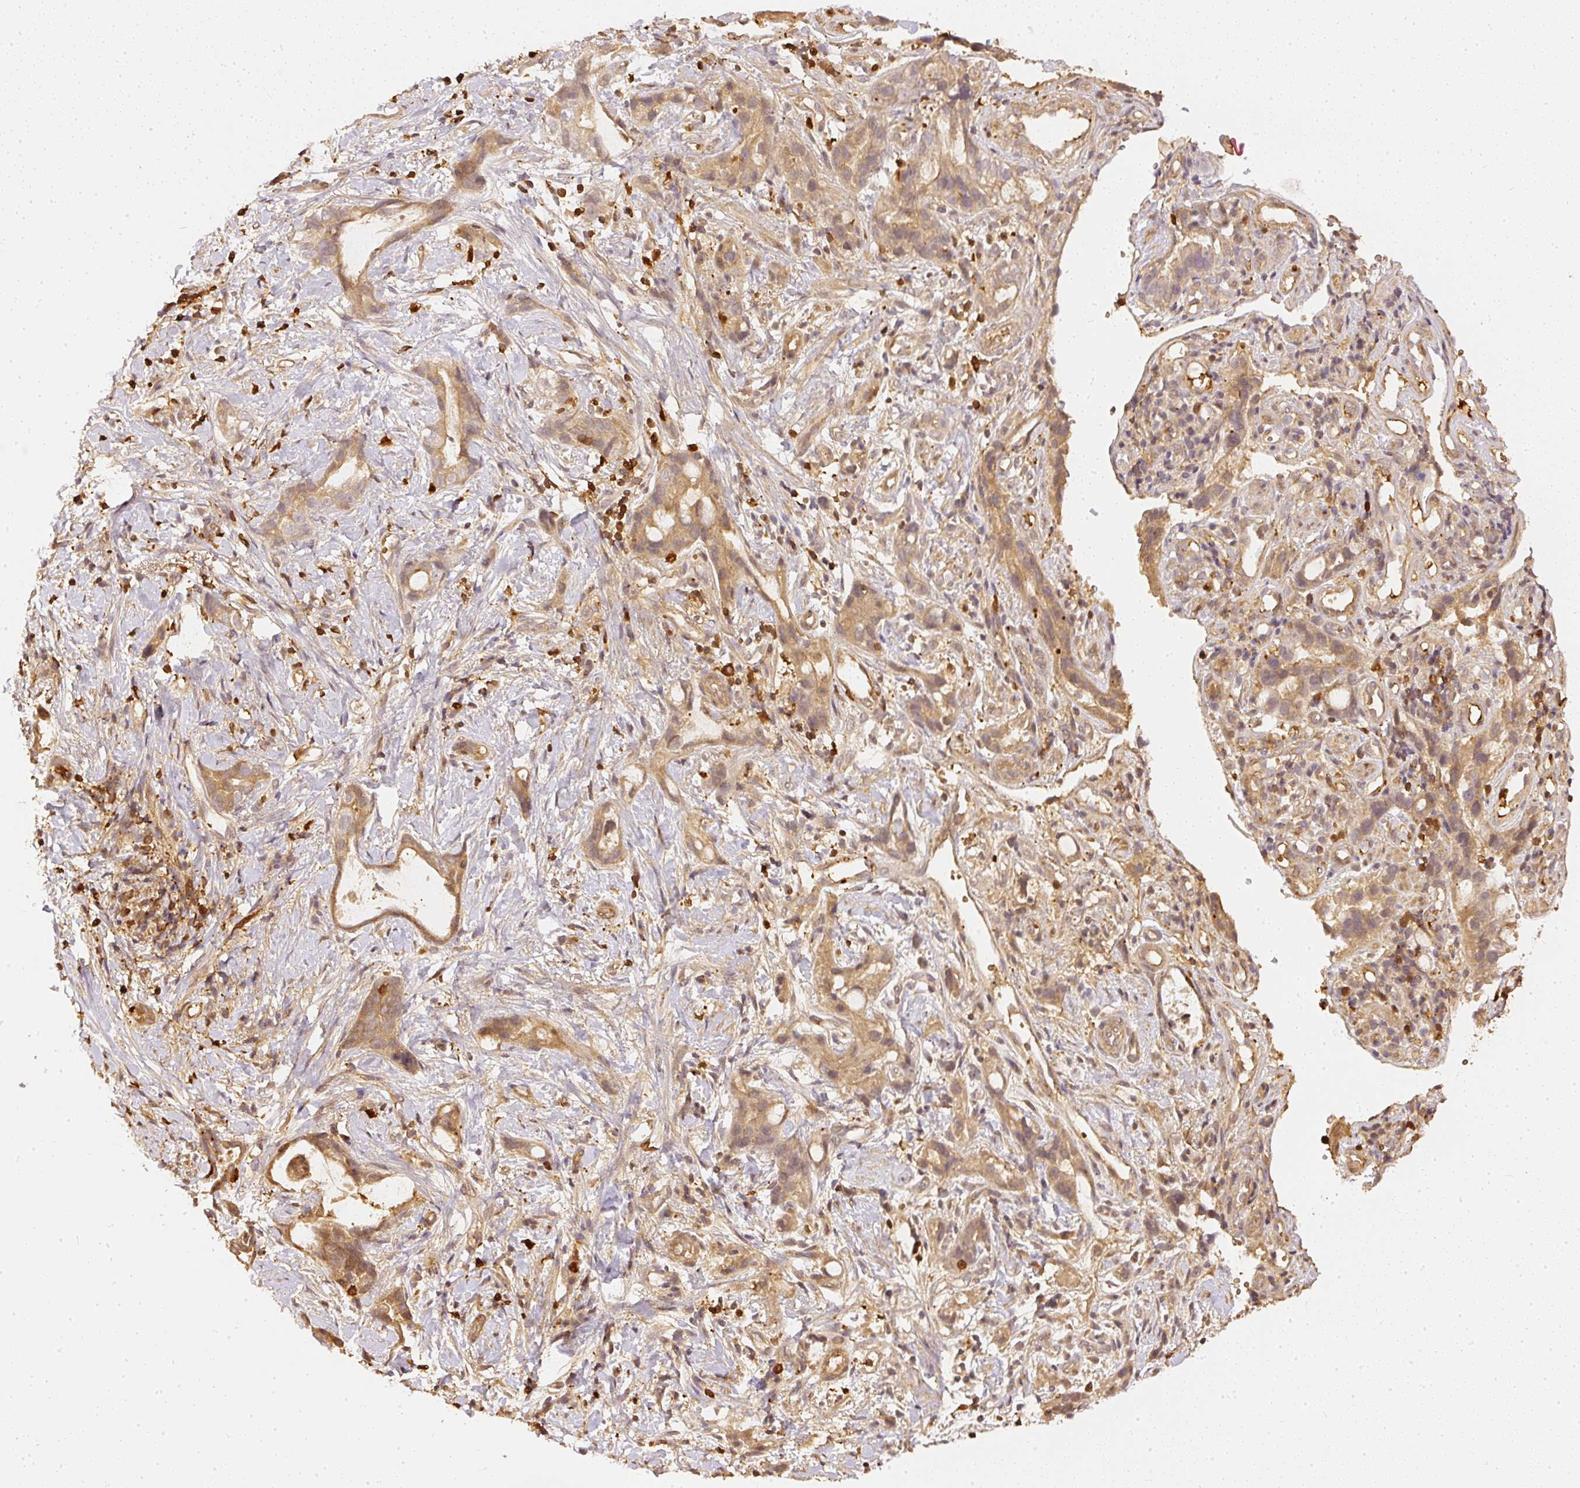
{"staining": {"intensity": "moderate", "quantity": ">75%", "location": "cytoplasmic/membranous"}, "tissue": "stomach cancer", "cell_type": "Tumor cells", "image_type": "cancer", "snomed": [{"axis": "morphology", "description": "Adenocarcinoma, NOS"}, {"axis": "topography", "description": "Stomach"}], "caption": "An immunohistochemistry (IHC) photomicrograph of neoplastic tissue is shown. Protein staining in brown highlights moderate cytoplasmic/membranous positivity in stomach adenocarcinoma within tumor cells.", "gene": "PFN1", "patient": {"sex": "male", "age": 55}}